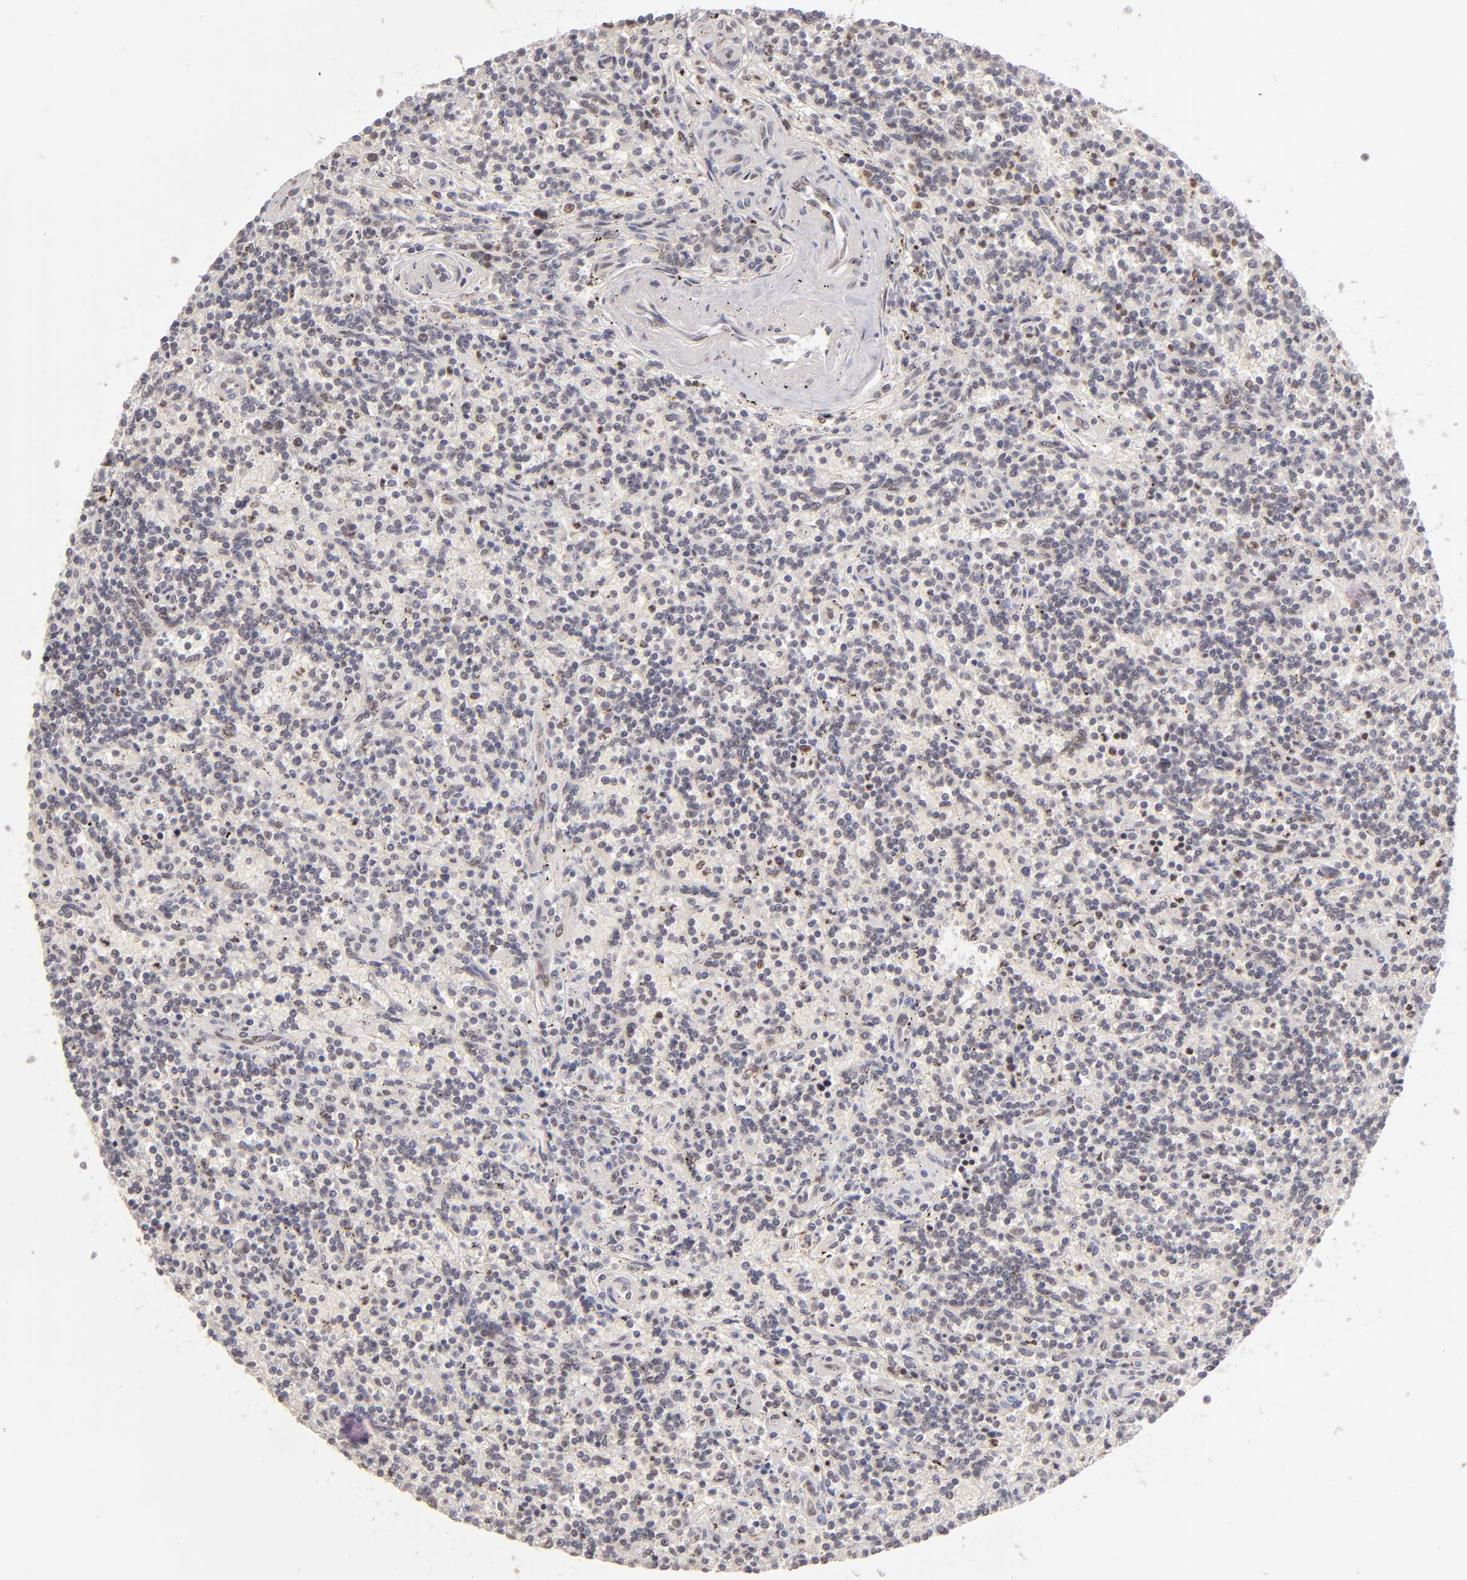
{"staining": {"intensity": "weak", "quantity": "<25%", "location": "nuclear"}, "tissue": "lymphoma", "cell_type": "Tumor cells", "image_type": "cancer", "snomed": [{"axis": "morphology", "description": "Malignant lymphoma, non-Hodgkin's type, Low grade"}, {"axis": "topography", "description": "Spleen"}], "caption": "This is an immunohistochemistry (IHC) image of human malignant lymphoma, non-Hodgkin's type (low-grade). There is no positivity in tumor cells.", "gene": "NFE2", "patient": {"sex": "male", "age": 73}}